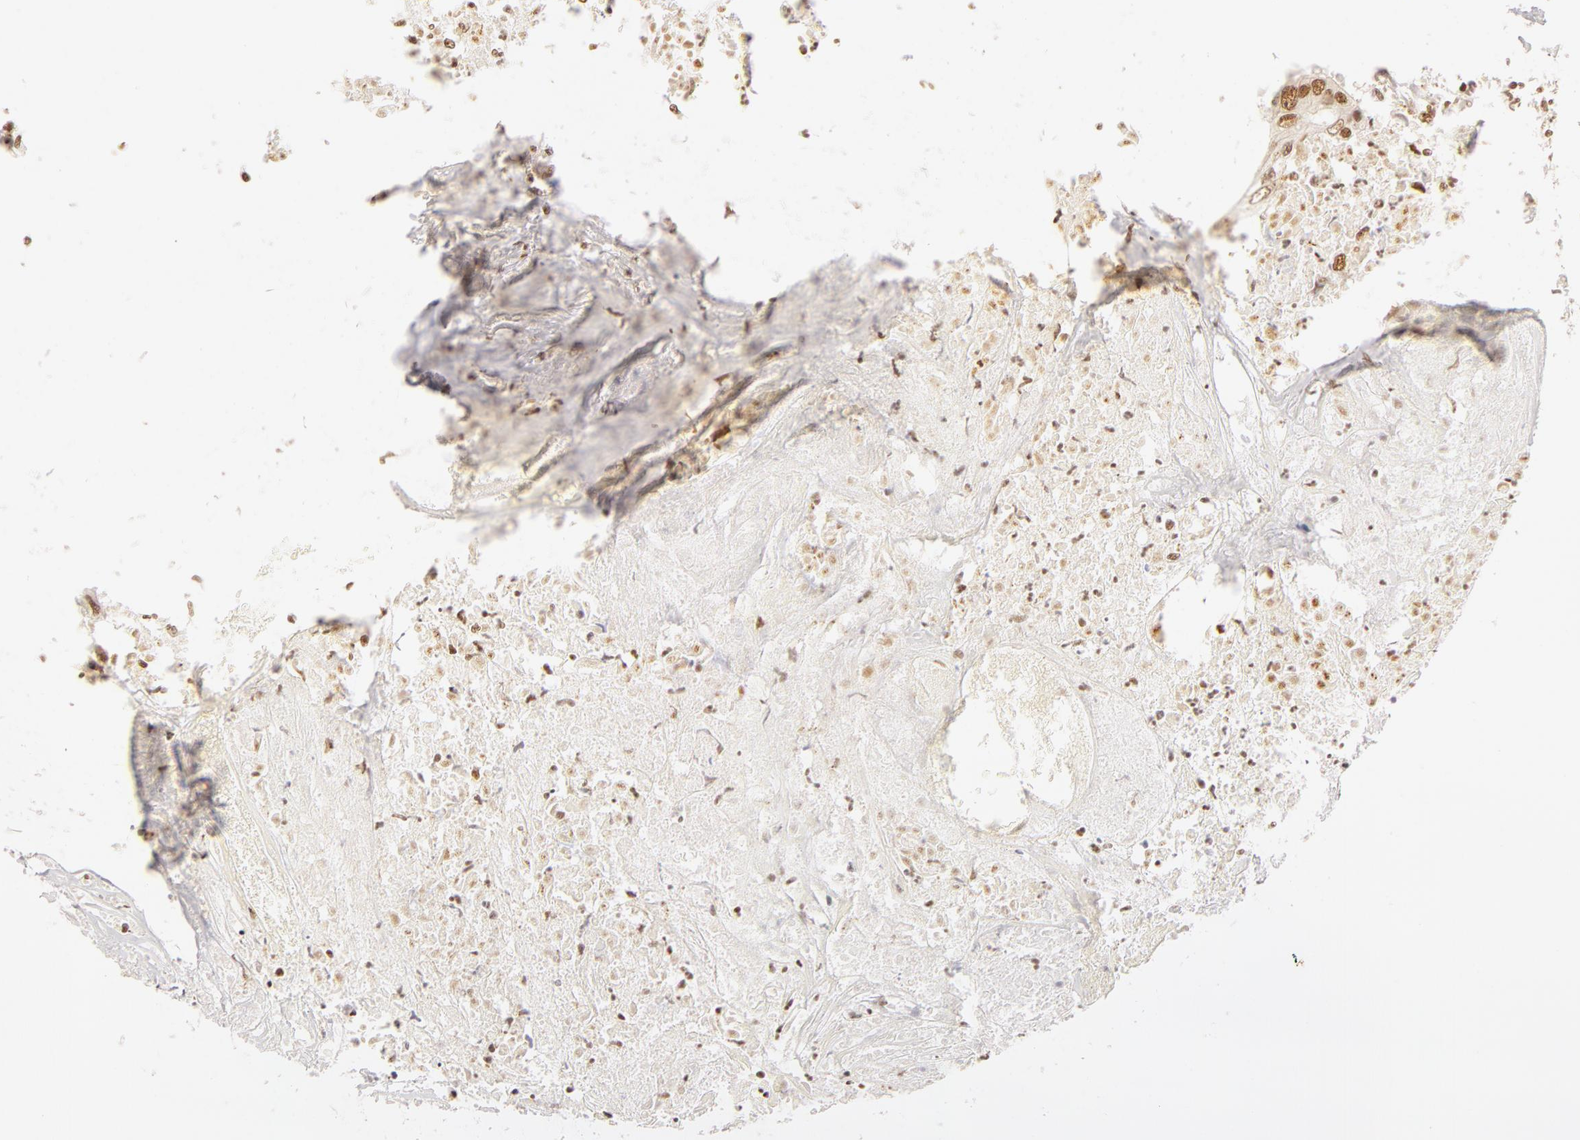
{"staining": {"intensity": "moderate", "quantity": ">75%", "location": "nuclear"}, "tissue": "colorectal cancer", "cell_type": "Tumor cells", "image_type": "cancer", "snomed": [{"axis": "morphology", "description": "Adenocarcinoma, NOS"}, {"axis": "topography", "description": "Rectum"}], "caption": "IHC of human adenocarcinoma (colorectal) demonstrates medium levels of moderate nuclear expression in approximately >75% of tumor cells.", "gene": "RBM39", "patient": {"sex": "male", "age": 55}}